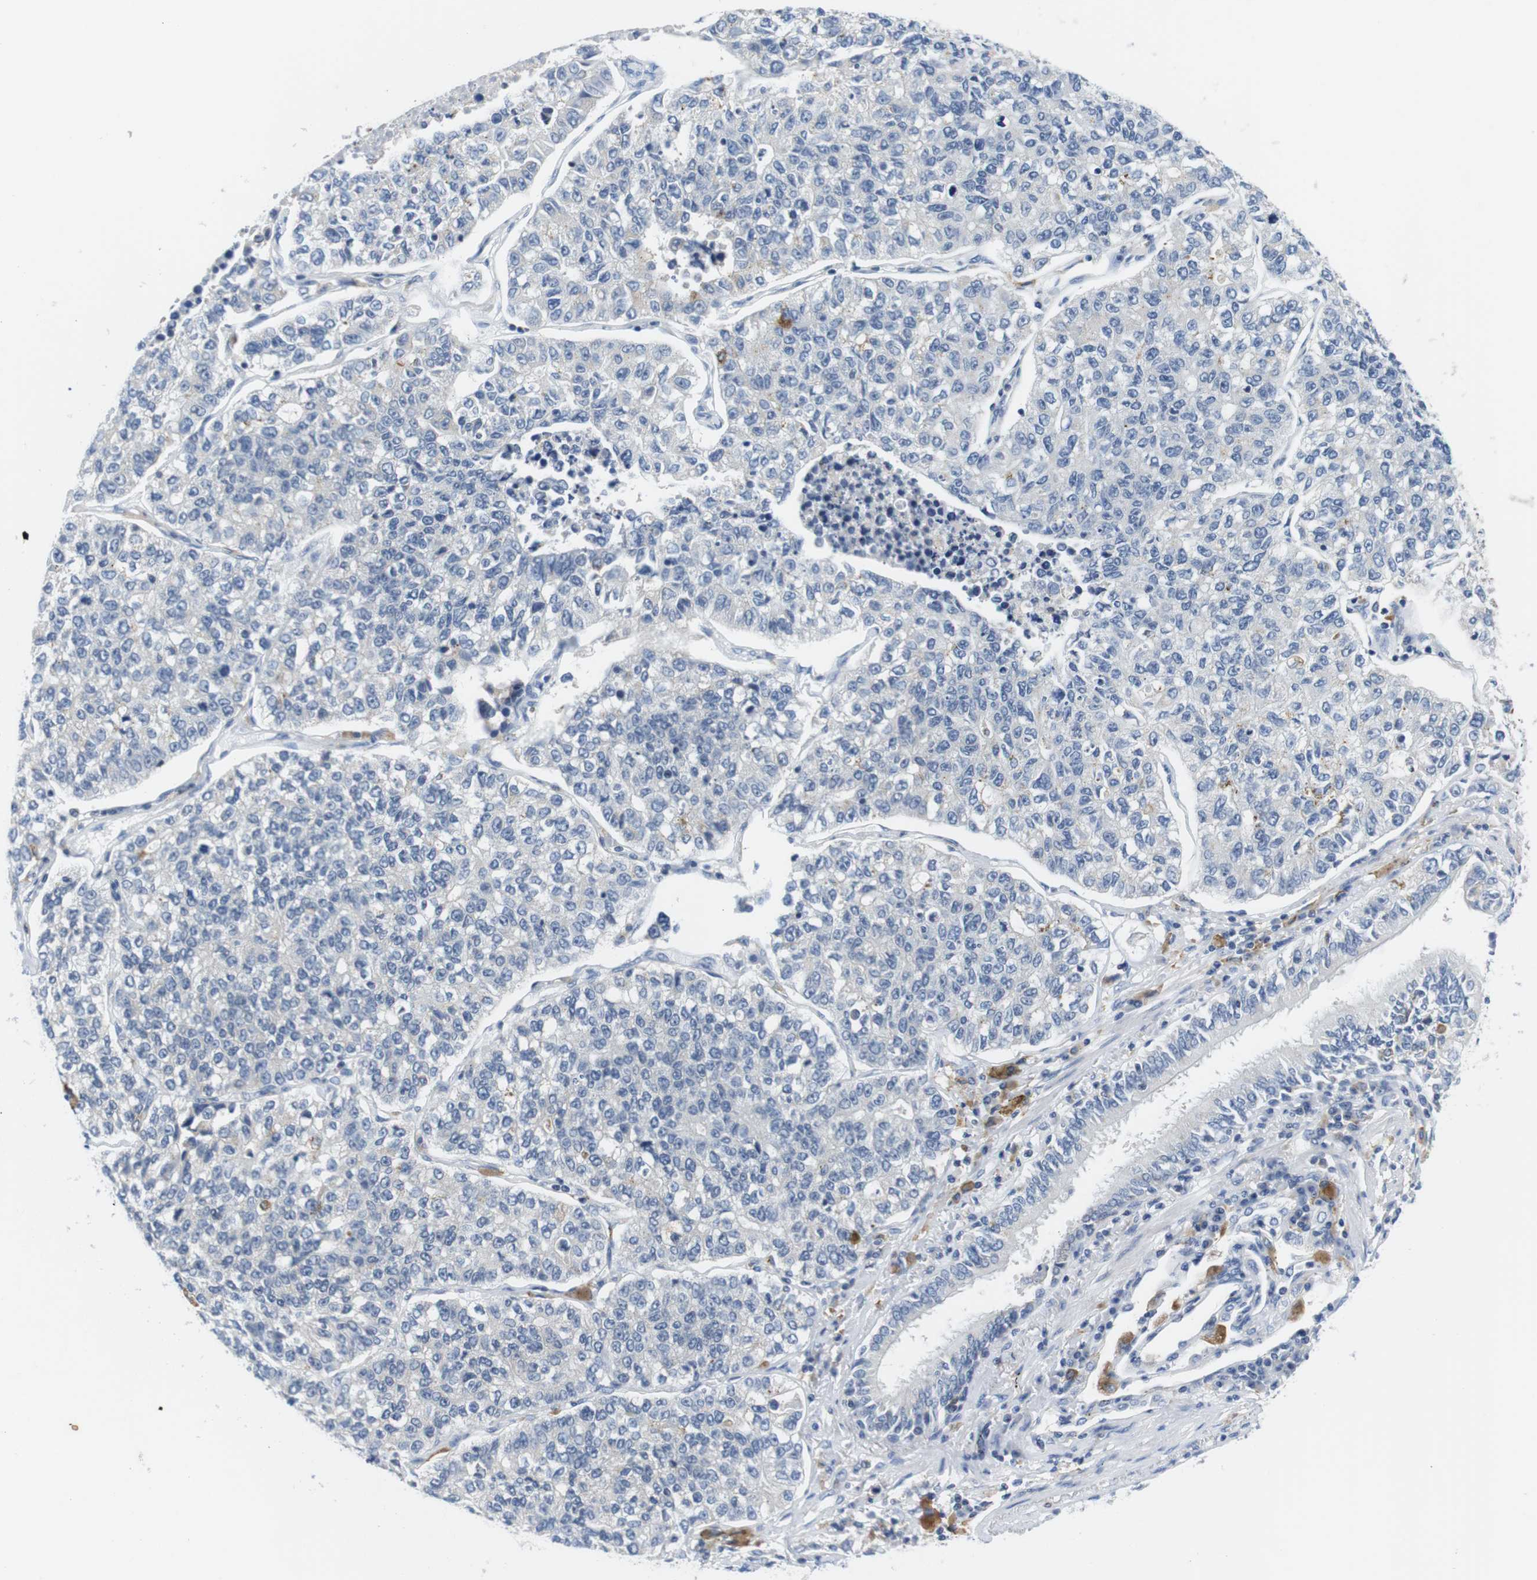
{"staining": {"intensity": "negative", "quantity": "none", "location": "none"}, "tissue": "lung cancer", "cell_type": "Tumor cells", "image_type": "cancer", "snomed": [{"axis": "morphology", "description": "Adenocarcinoma, NOS"}, {"axis": "topography", "description": "Lung"}], "caption": "Immunohistochemistry (IHC) of lung cancer (adenocarcinoma) demonstrates no expression in tumor cells. Brightfield microscopy of immunohistochemistry stained with DAB (3,3'-diaminobenzidine) (brown) and hematoxylin (blue), captured at high magnification.", "gene": "CNGA2", "patient": {"sex": "male", "age": 49}}